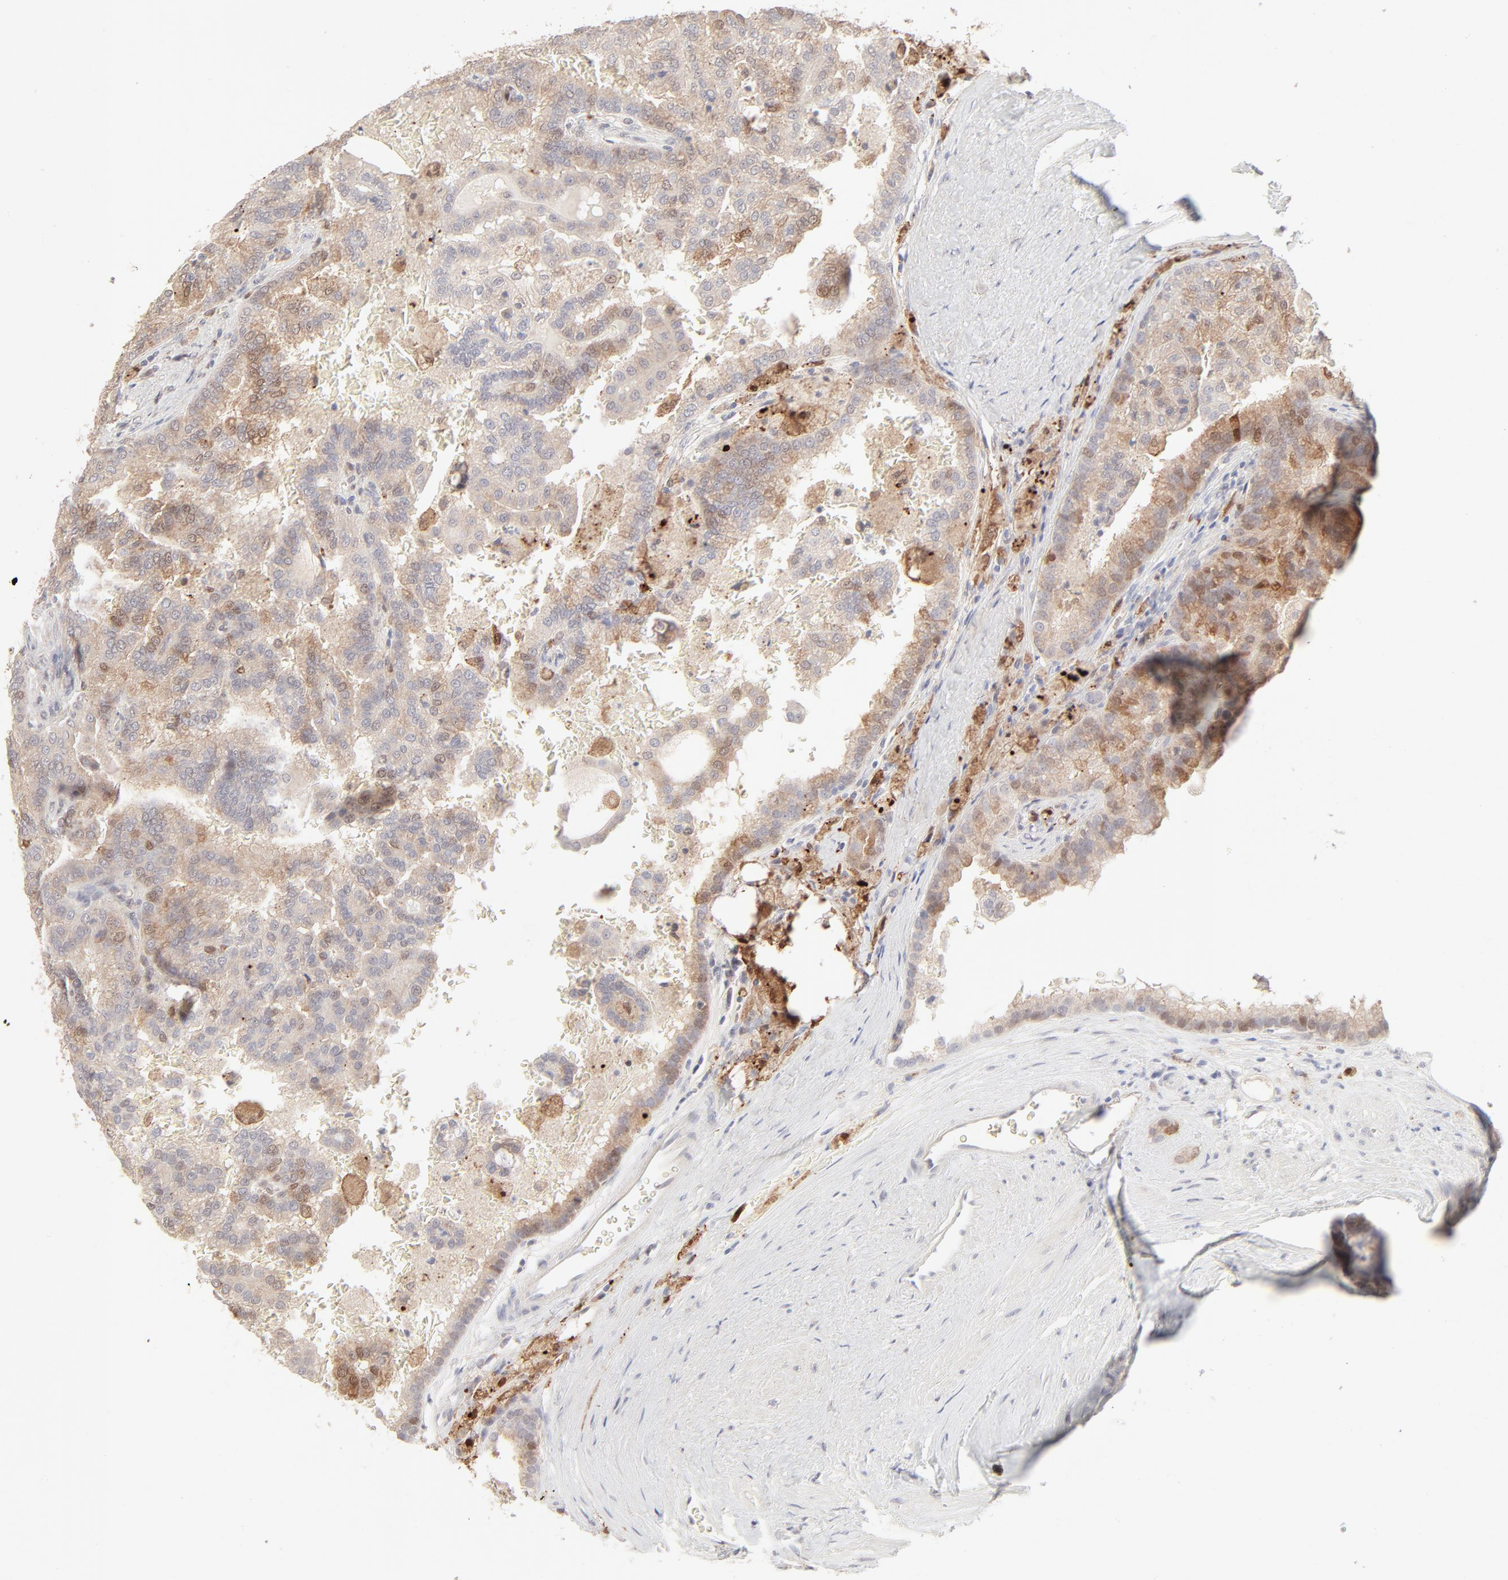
{"staining": {"intensity": "weak", "quantity": "<25%", "location": "nuclear"}, "tissue": "renal cancer", "cell_type": "Tumor cells", "image_type": "cancer", "snomed": [{"axis": "morphology", "description": "Adenocarcinoma, NOS"}, {"axis": "topography", "description": "Kidney"}], "caption": "Renal adenocarcinoma was stained to show a protein in brown. There is no significant staining in tumor cells.", "gene": "LGALS2", "patient": {"sex": "male", "age": 61}}